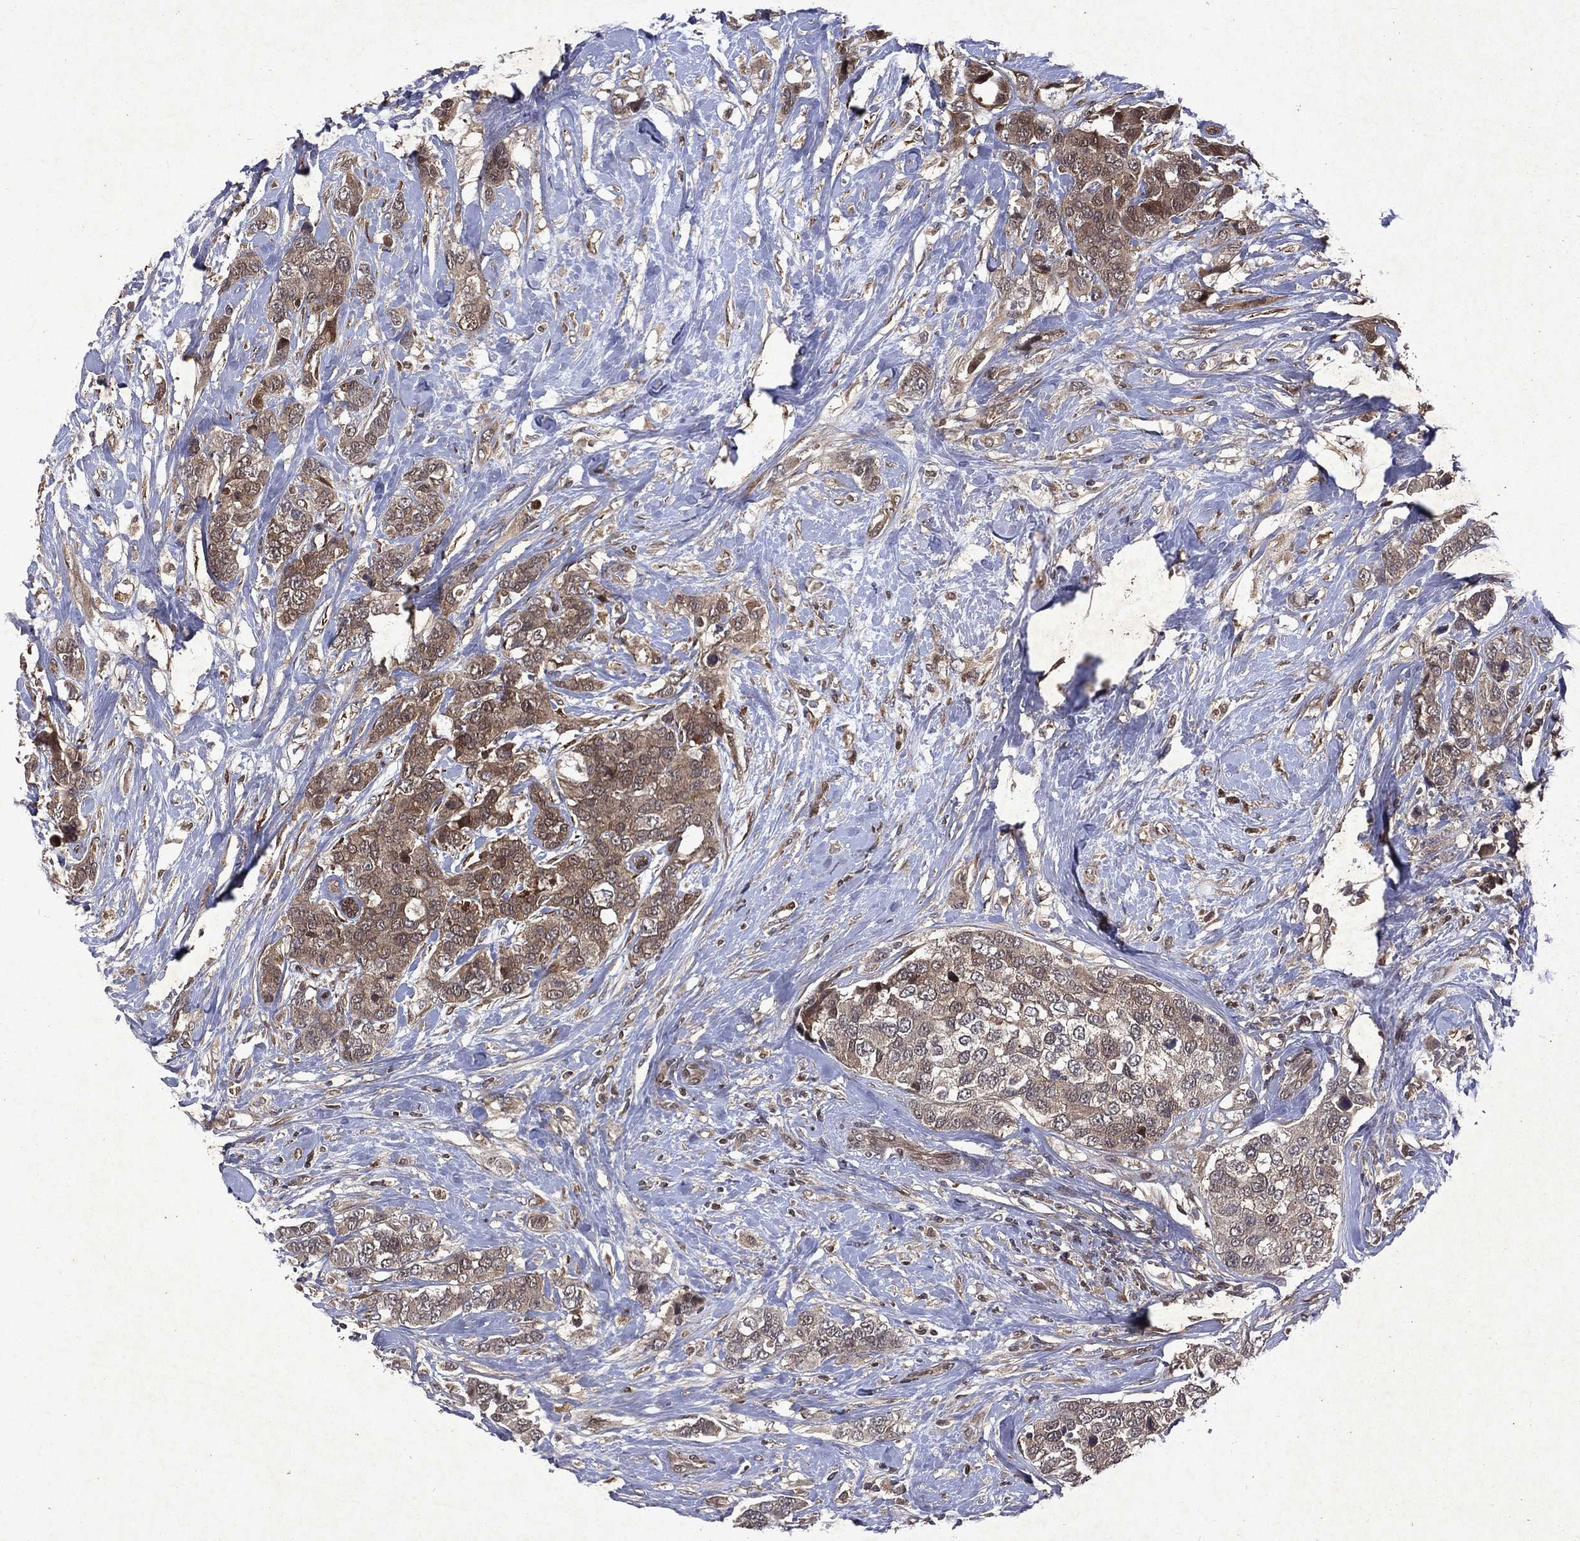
{"staining": {"intensity": "moderate", "quantity": "25%-75%", "location": "cytoplasmic/membranous"}, "tissue": "breast cancer", "cell_type": "Tumor cells", "image_type": "cancer", "snomed": [{"axis": "morphology", "description": "Lobular carcinoma"}, {"axis": "topography", "description": "Breast"}], "caption": "Breast lobular carcinoma was stained to show a protein in brown. There is medium levels of moderate cytoplasmic/membranous positivity in about 25%-75% of tumor cells.", "gene": "MTAP", "patient": {"sex": "female", "age": 59}}